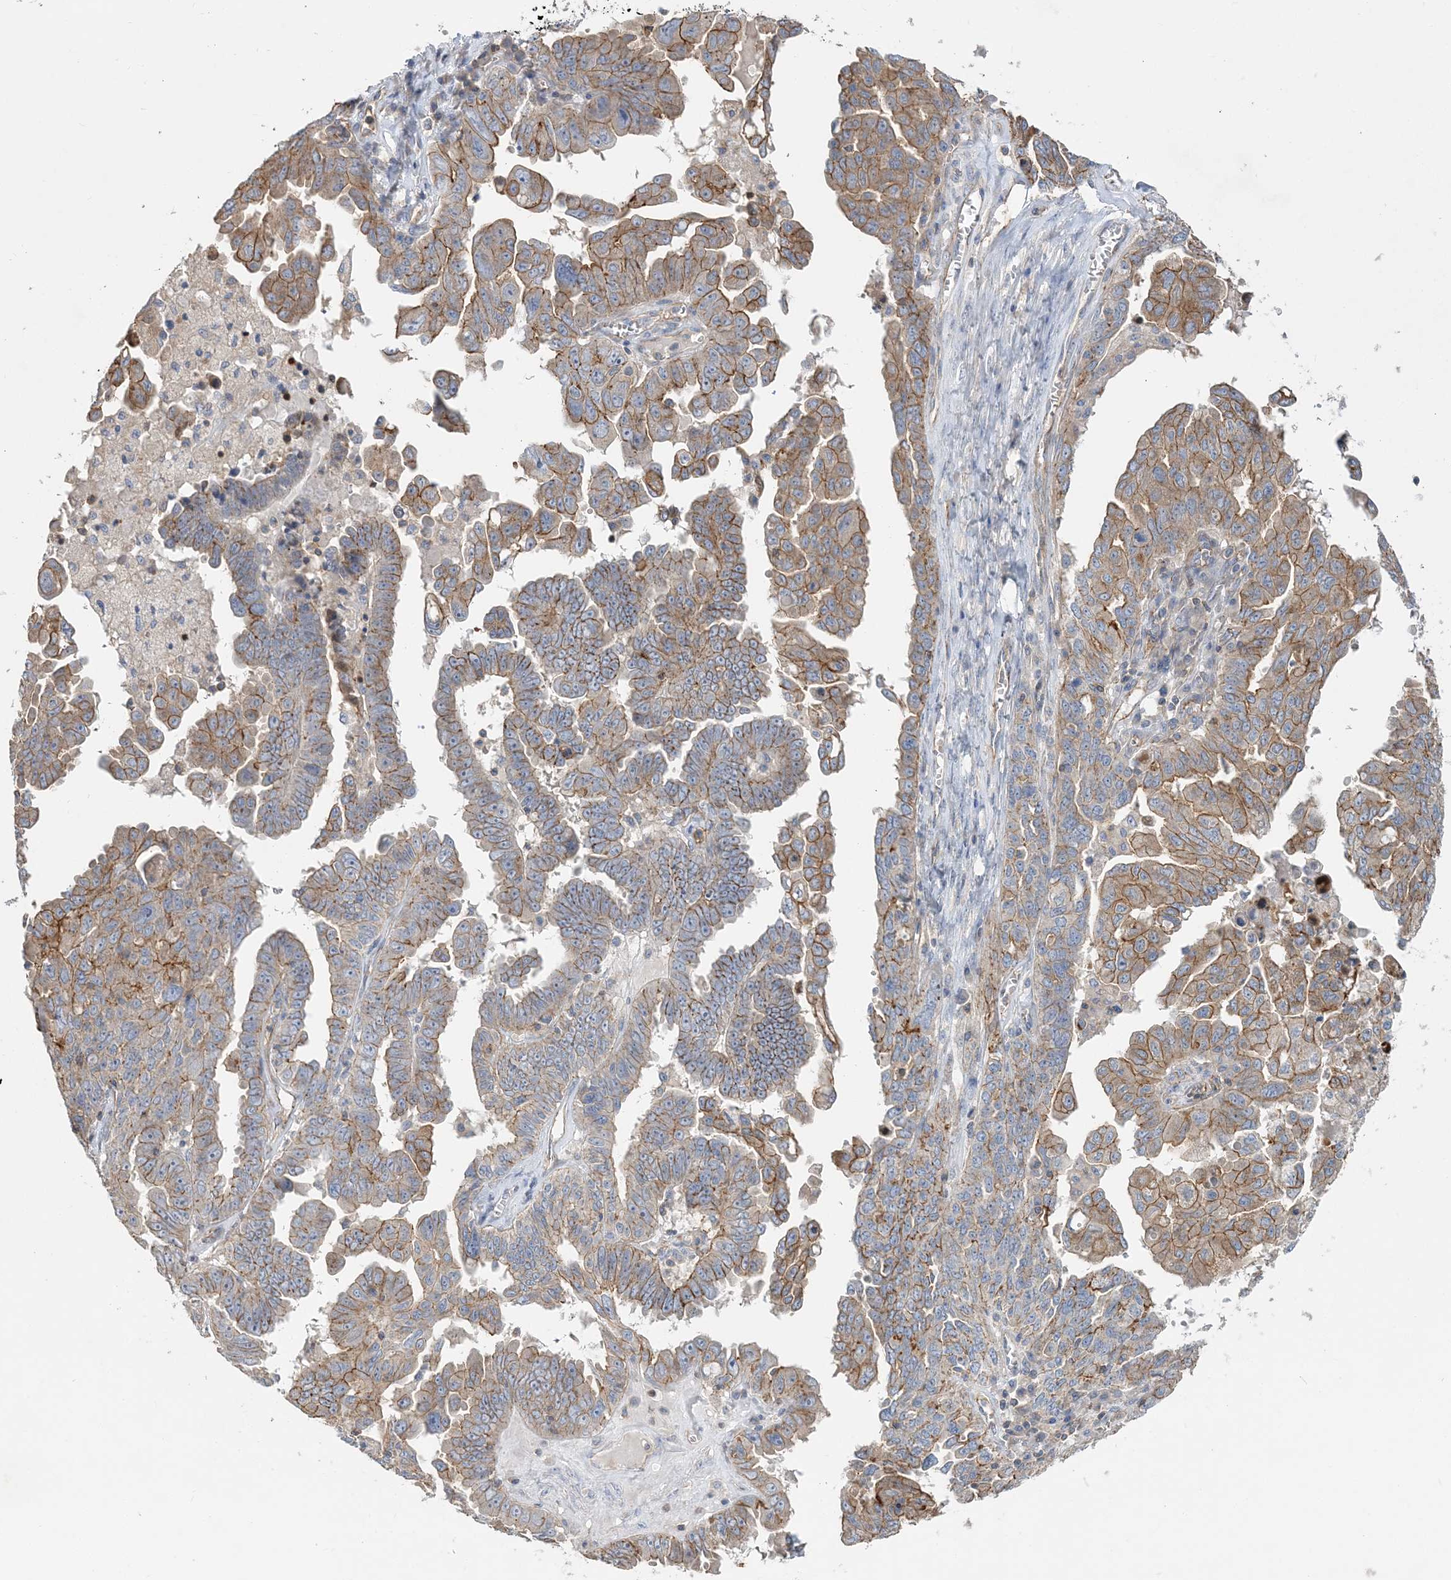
{"staining": {"intensity": "moderate", "quantity": ">75%", "location": "cytoplasmic/membranous"}, "tissue": "ovarian cancer", "cell_type": "Tumor cells", "image_type": "cancer", "snomed": [{"axis": "morphology", "description": "Carcinoma, endometroid"}, {"axis": "topography", "description": "Ovary"}], "caption": "The immunohistochemical stain shows moderate cytoplasmic/membranous expression in tumor cells of endometroid carcinoma (ovarian) tissue.", "gene": "PIGC", "patient": {"sex": "female", "age": 62}}